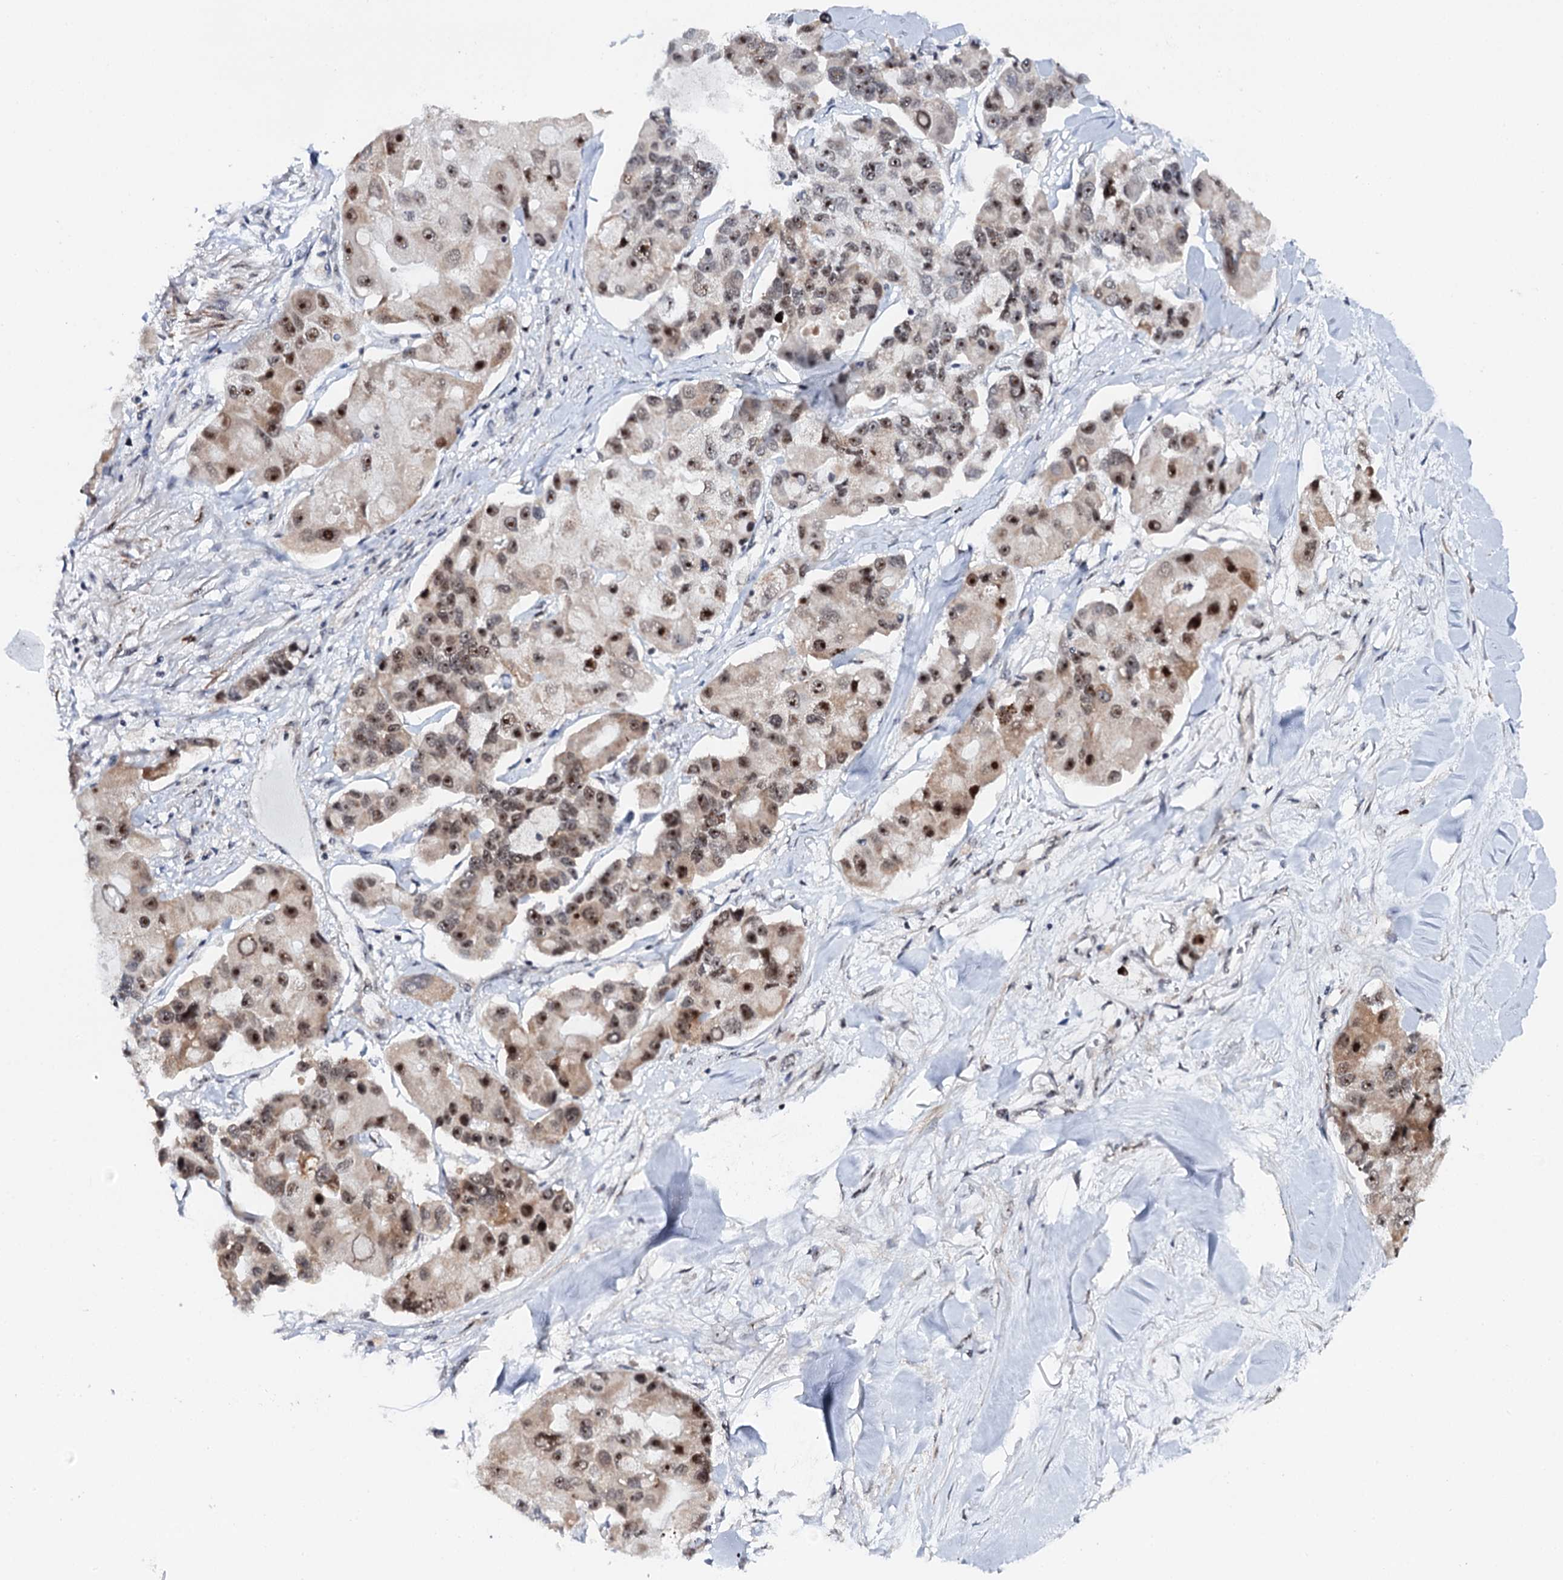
{"staining": {"intensity": "moderate", "quantity": ">75%", "location": "nuclear"}, "tissue": "lung cancer", "cell_type": "Tumor cells", "image_type": "cancer", "snomed": [{"axis": "morphology", "description": "Adenocarcinoma, NOS"}, {"axis": "topography", "description": "Lung"}], "caption": "Protein expression analysis of lung cancer (adenocarcinoma) exhibits moderate nuclear positivity in approximately >75% of tumor cells.", "gene": "BUD13", "patient": {"sex": "female", "age": 54}}